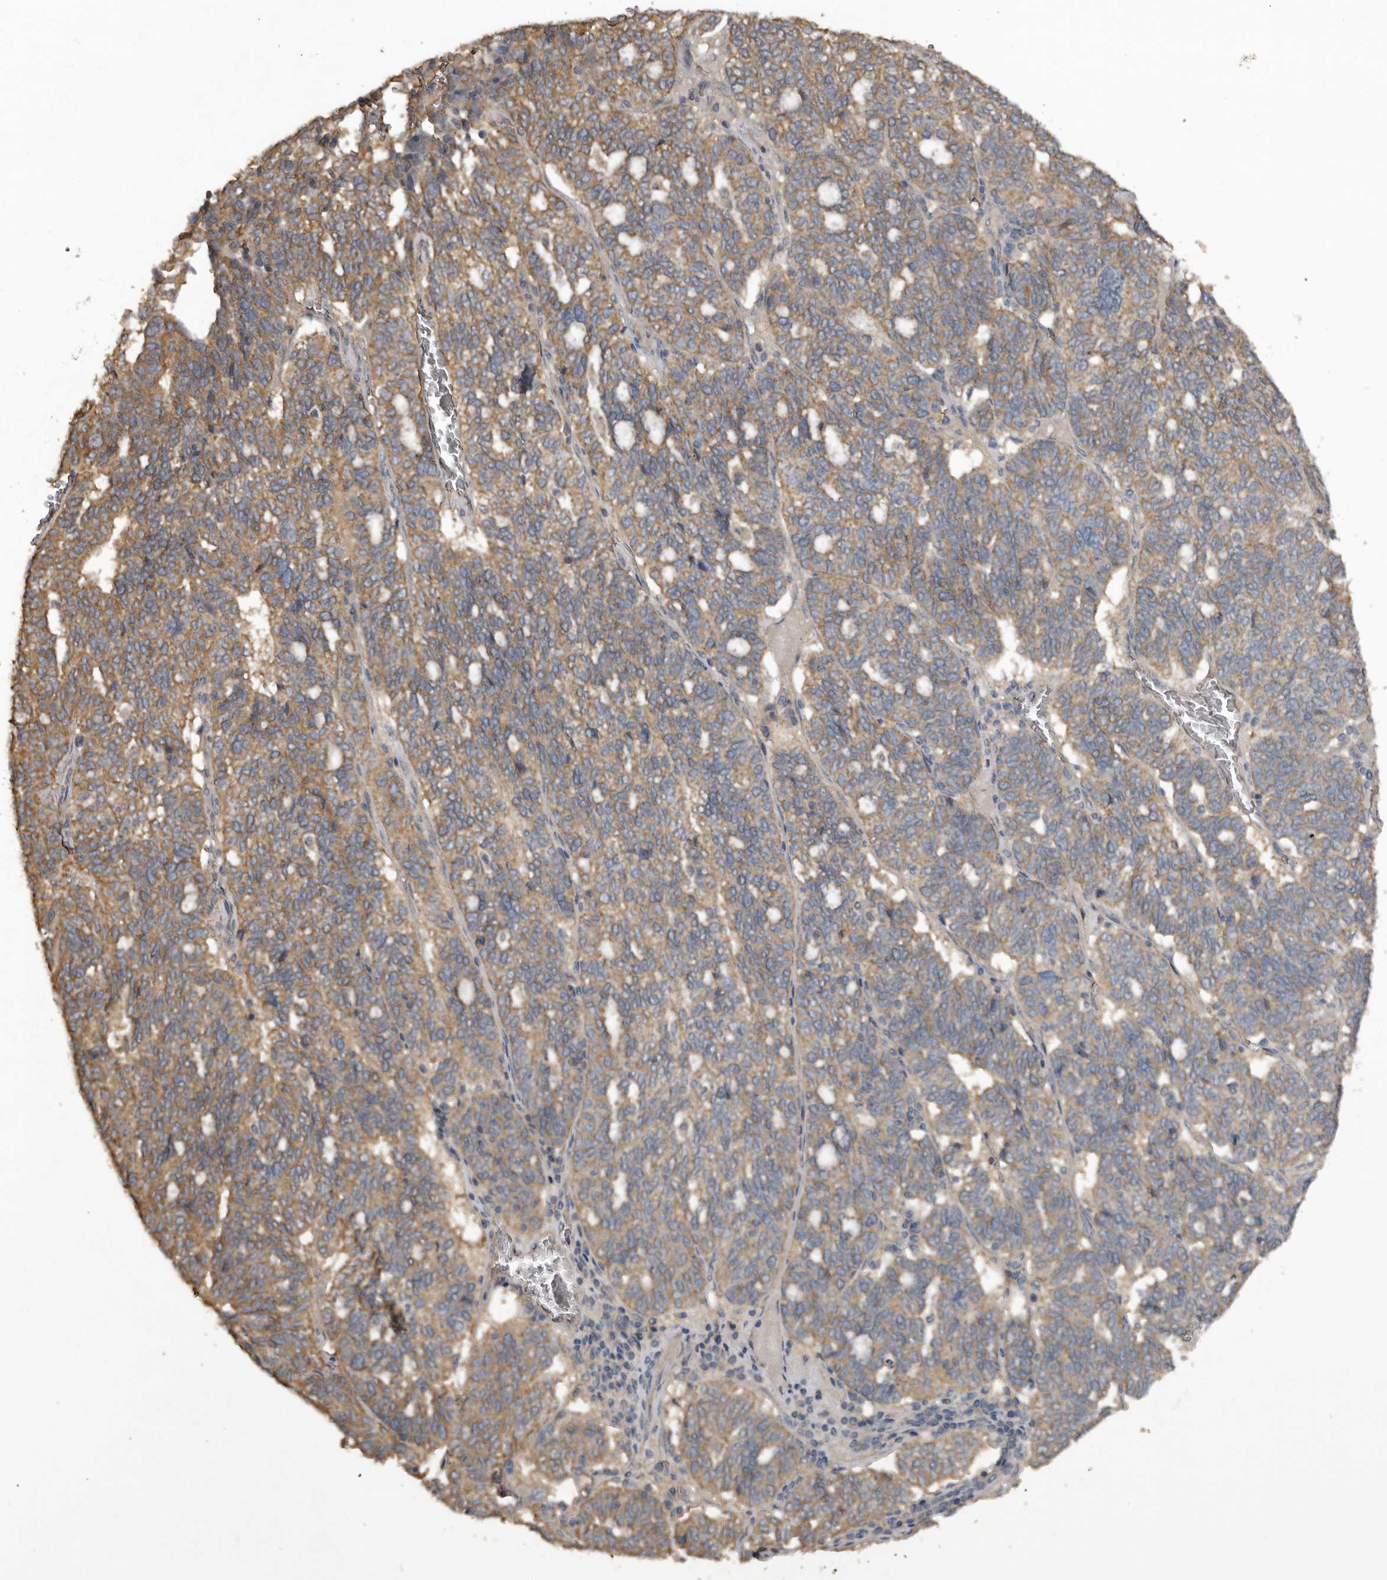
{"staining": {"intensity": "weak", "quantity": "25%-75%", "location": "cytoplasmic/membranous"}, "tissue": "ovarian cancer", "cell_type": "Tumor cells", "image_type": "cancer", "snomed": [{"axis": "morphology", "description": "Cystadenocarcinoma, serous, NOS"}, {"axis": "topography", "description": "Ovary"}], "caption": "DAB (3,3'-diaminobenzidine) immunohistochemical staining of human ovarian cancer (serous cystadenocarcinoma) reveals weak cytoplasmic/membranous protein staining in approximately 25%-75% of tumor cells.", "gene": "HYAL4", "patient": {"sex": "female", "age": 59}}